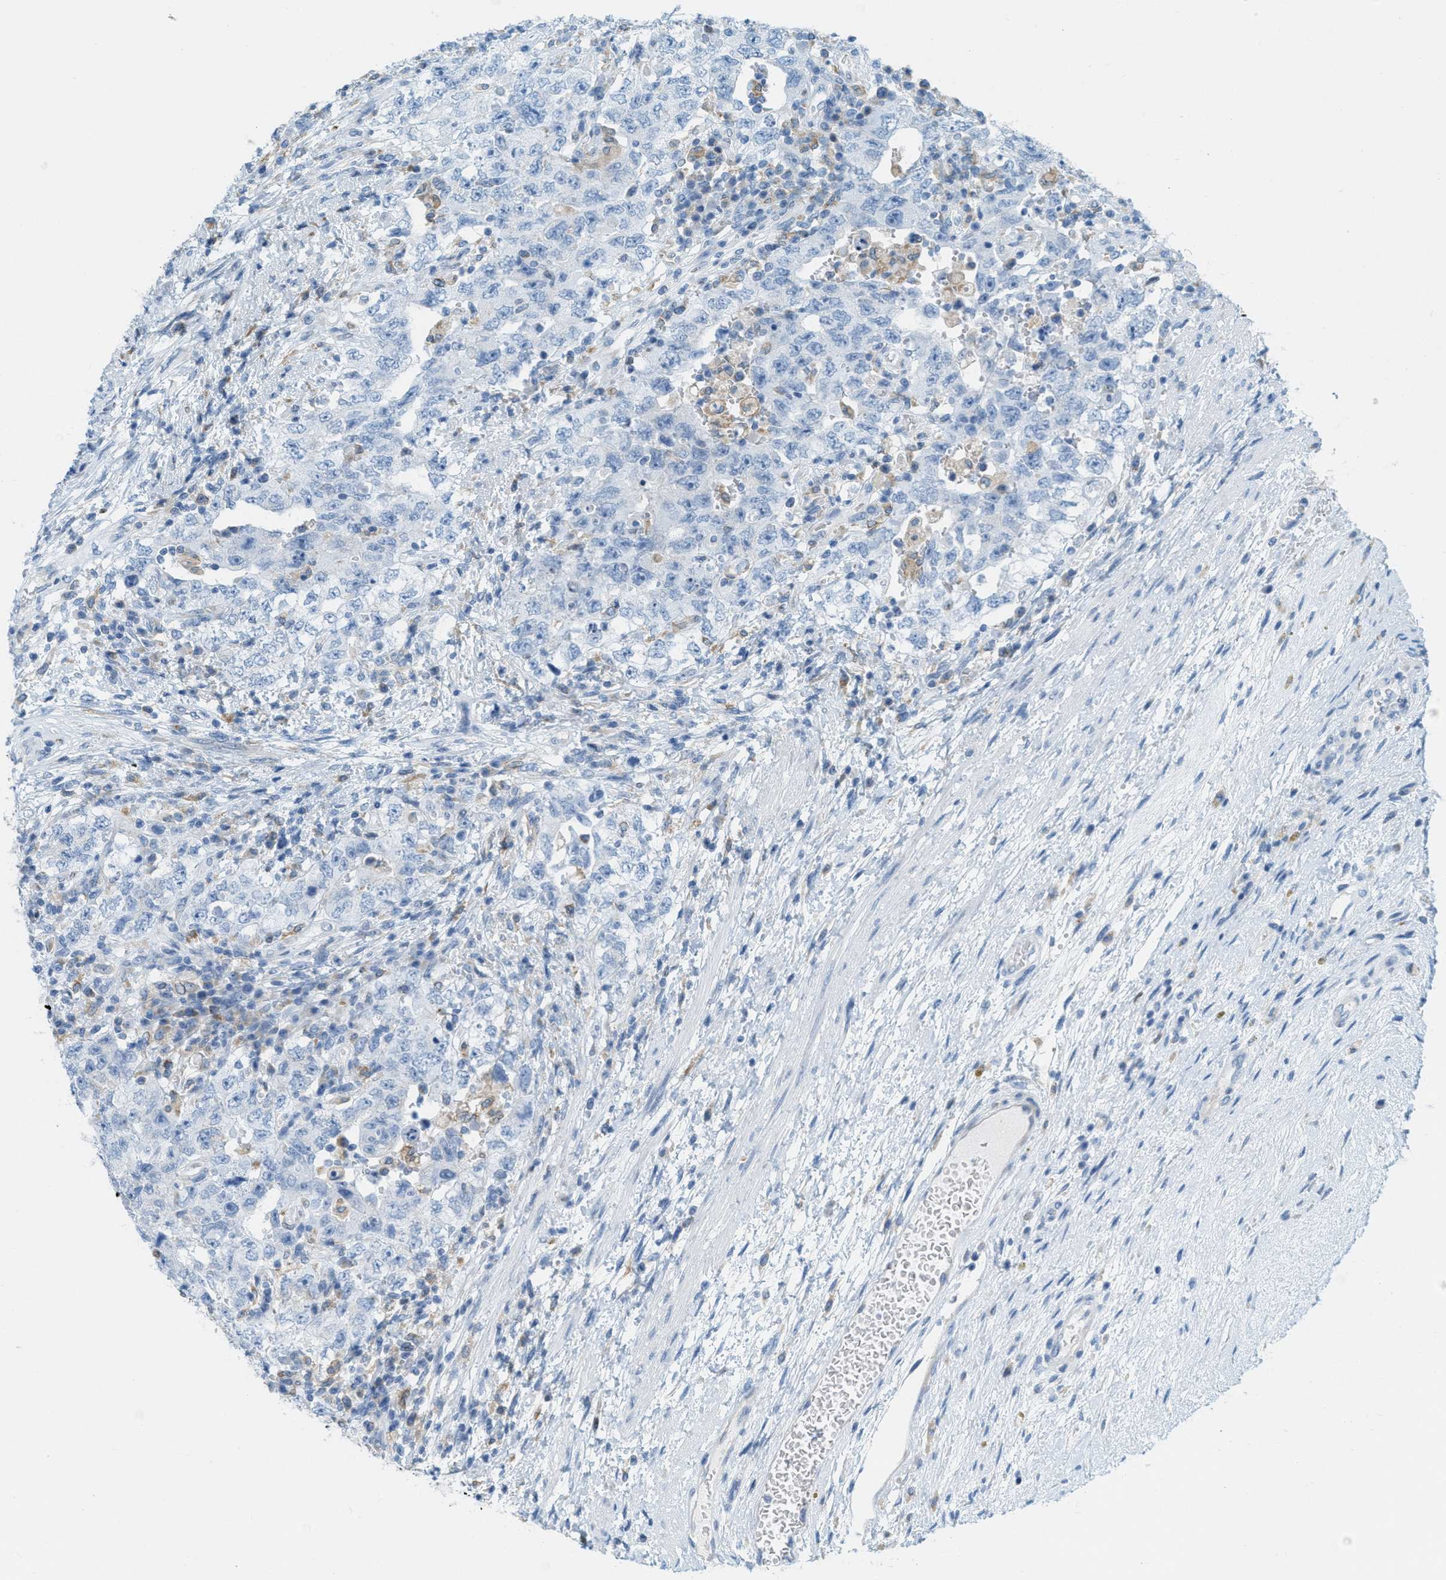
{"staining": {"intensity": "negative", "quantity": "none", "location": "none"}, "tissue": "testis cancer", "cell_type": "Tumor cells", "image_type": "cancer", "snomed": [{"axis": "morphology", "description": "Carcinoma, Embryonal, NOS"}, {"axis": "topography", "description": "Testis"}], "caption": "The photomicrograph displays no staining of tumor cells in embryonal carcinoma (testis). (Brightfield microscopy of DAB immunohistochemistry (IHC) at high magnification).", "gene": "TEX264", "patient": {"sex": "male", "age": 26}}